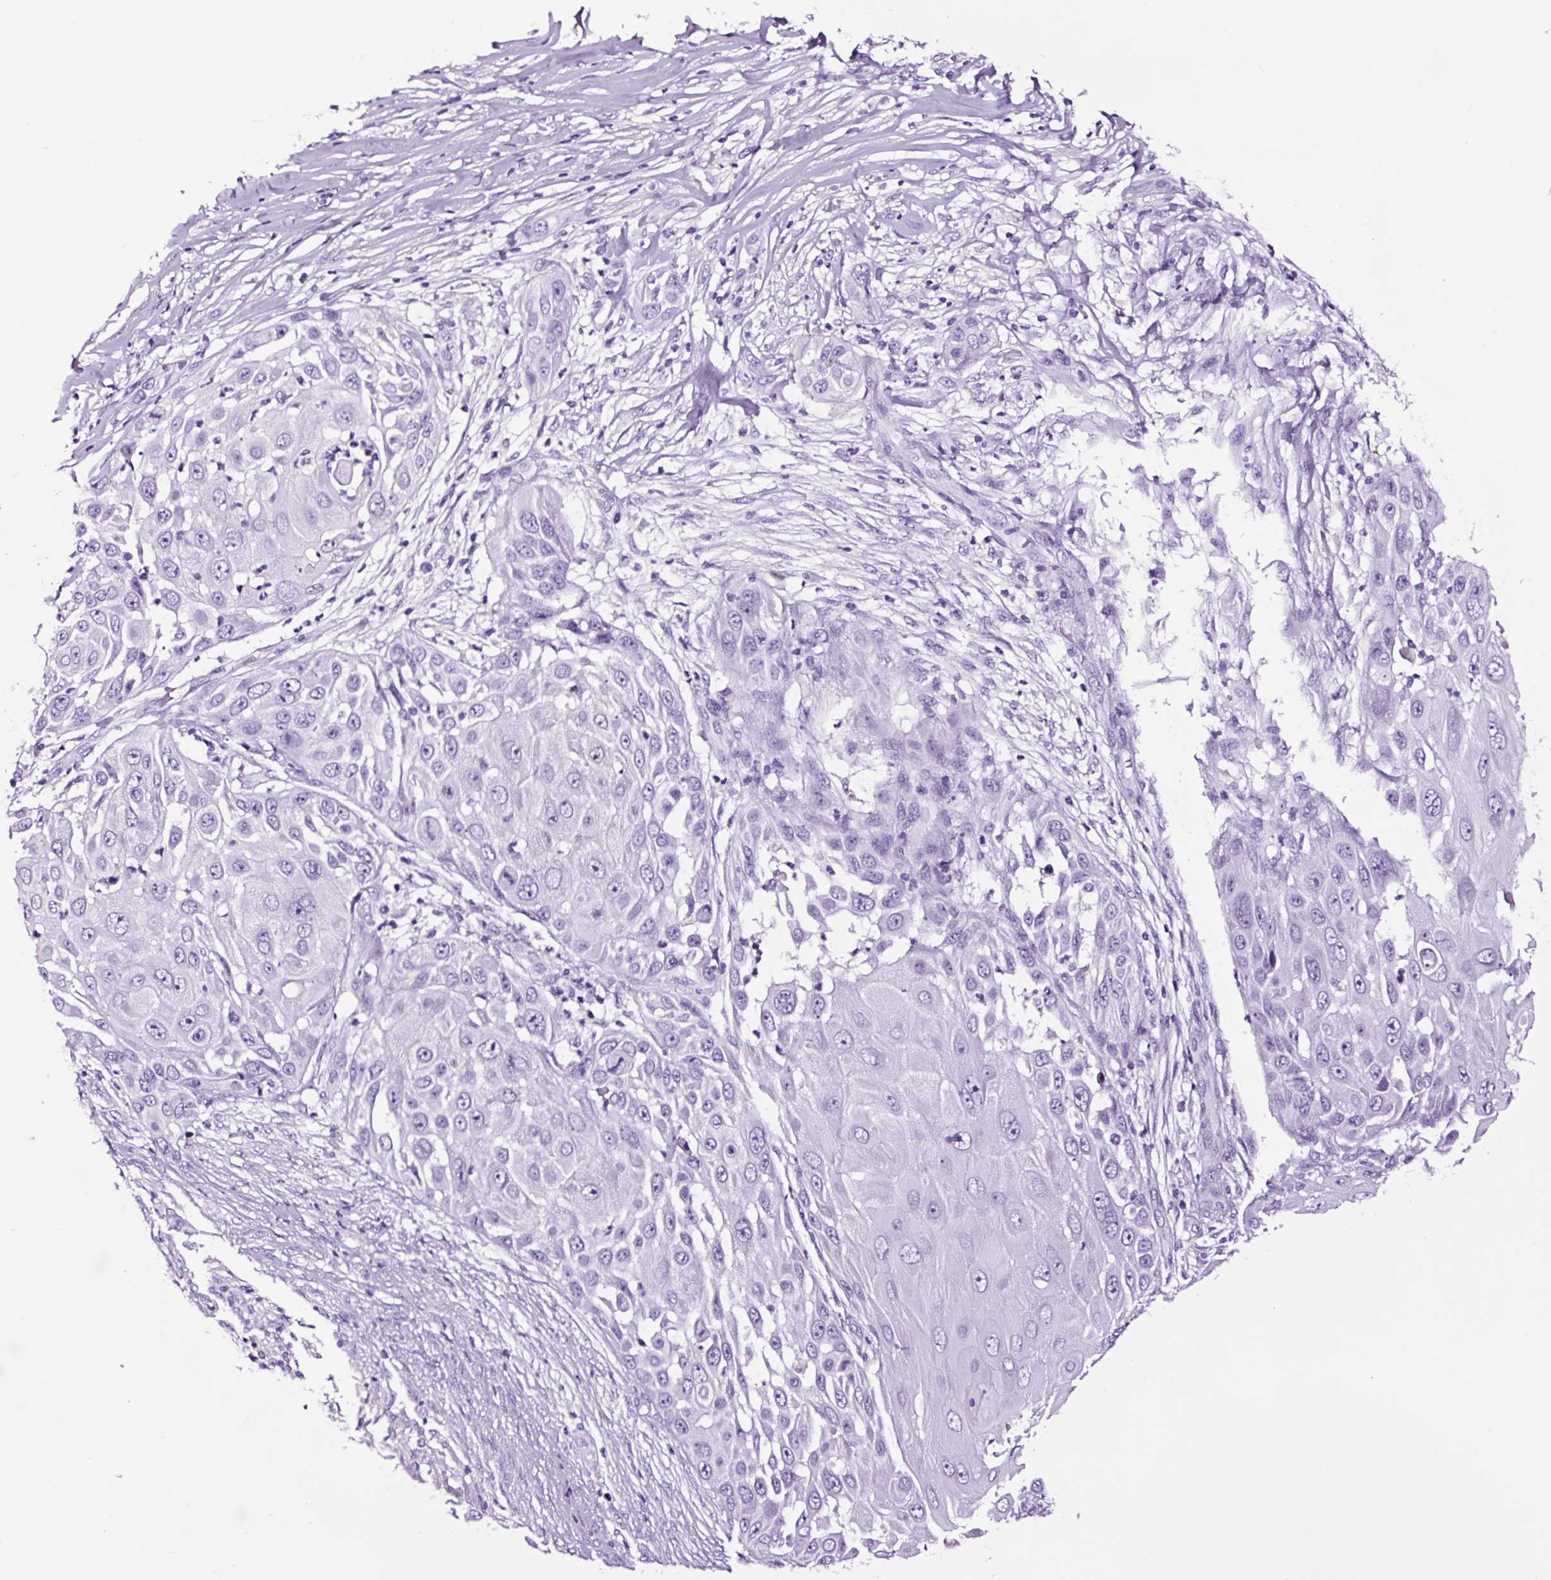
{"staining": {"intensity": "negative", "quantity": "none", "location": "none"}, "tissue": "skin cancer", "cell_type": "Tumor cells", "image_type": "cancer", "snomed": [{"axis": "morphology", "description": "Squamous cell carcinoma, NOS"}, {"axis": "topography", "description": "Skin"}], "caption": "An immunohistochemistry (IHC) photomicrograph of skin squamous cell carcinoma is shown. There is no staining in tumor cells of skin squamous cell carcinoma. (DAB (3,3'-diaminobenzidine) IHC visualized using brightfield microscopy, high magnification).", "gene": "FBXL7", "patient": {"sex": "female", "age": 44}}